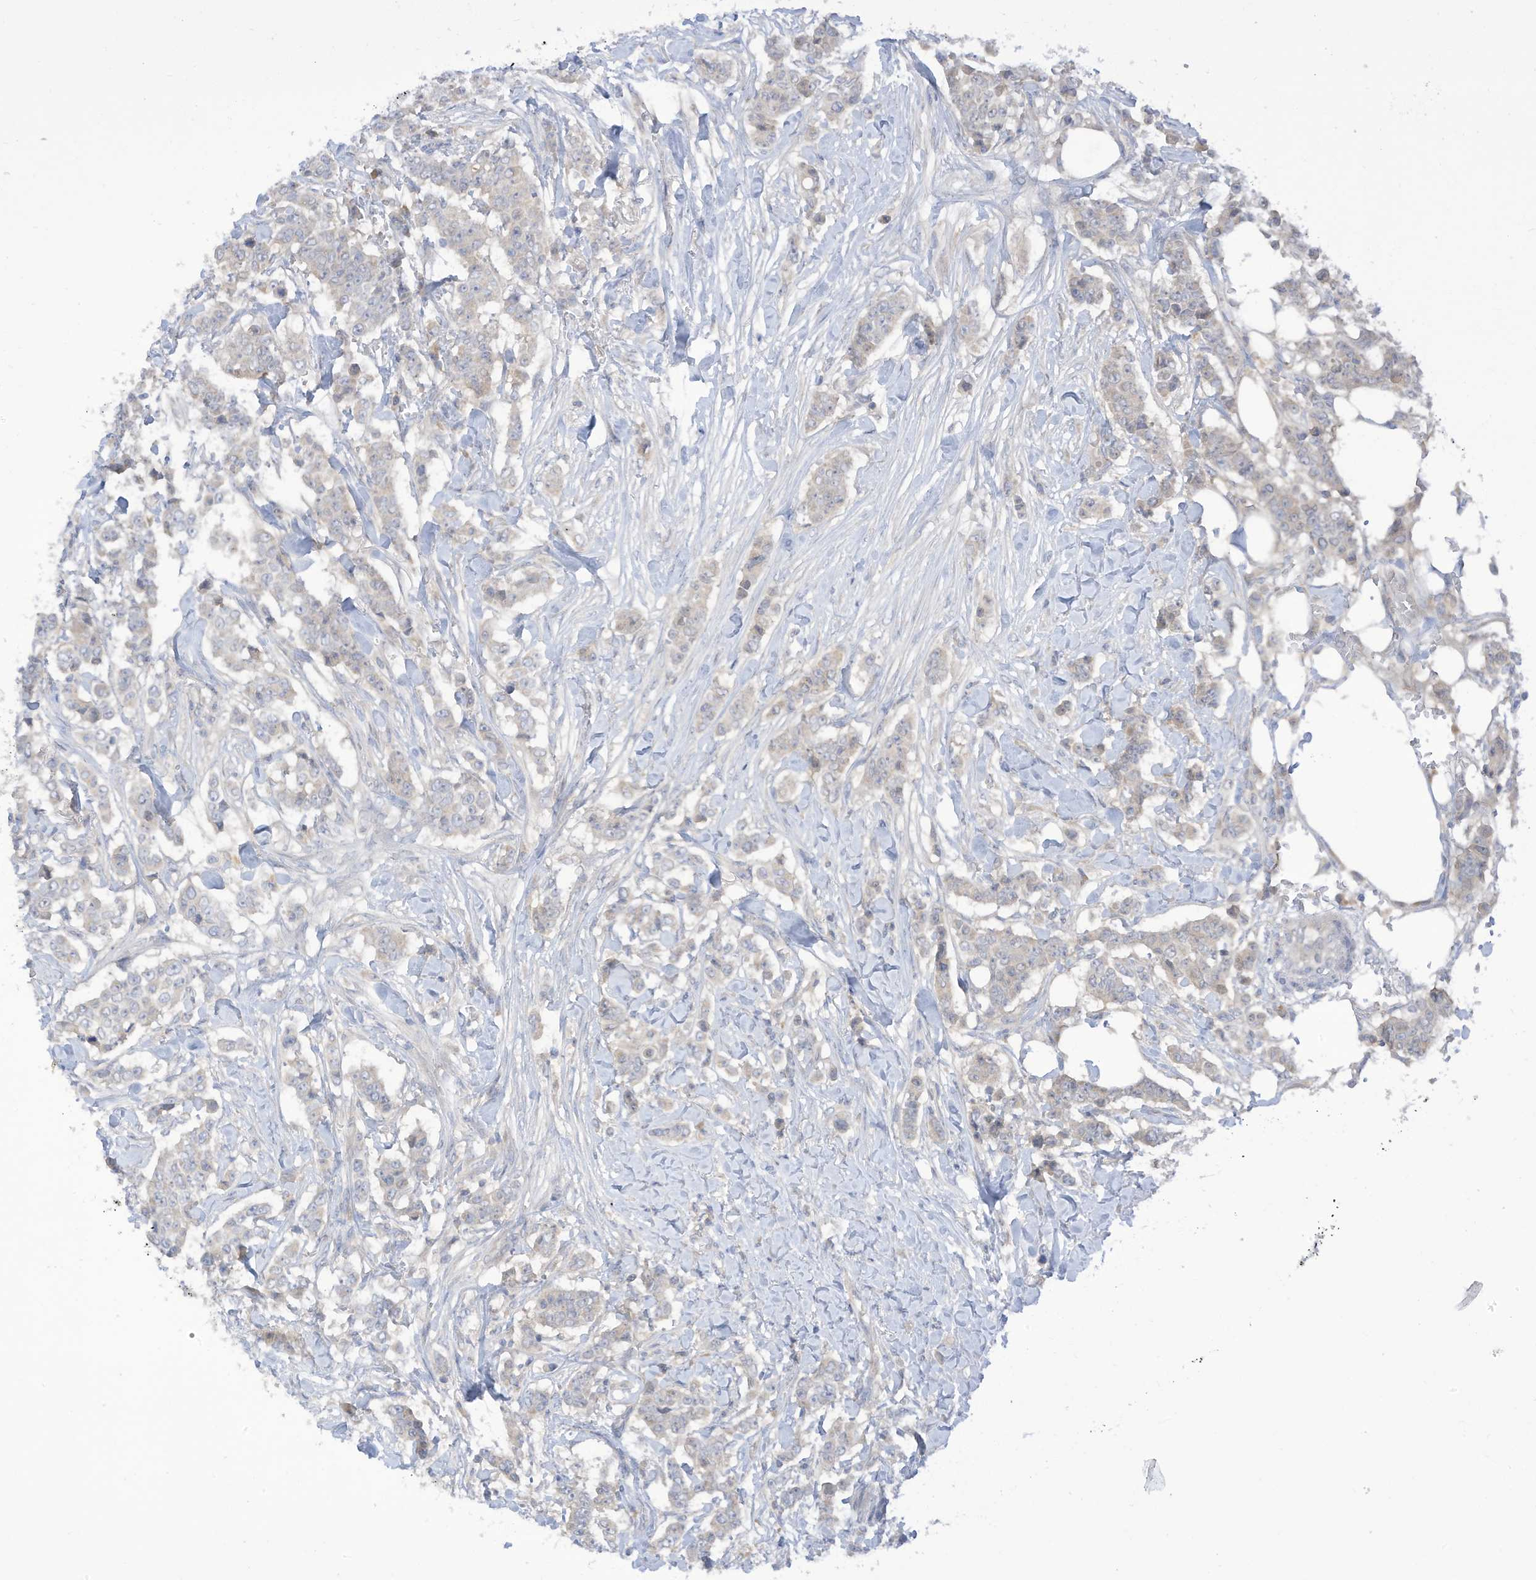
{"staining": {"intensity": "negative", "quantity": "none", "location": "none"}, "tissue": "breast cancer", "cell_type": "Tumor cells", "image_type": "cancer", "snomed": [{"axis": "morphology", "description": "Duct carcinoma"}, {"axis": "topography", "description": "Breast"}], "caption": "This is an immunohistochemistry image of human breast cancer (intraductal carcinoma). There is no expression in tumor cells.", "gene": "LRRN2", "patient": {"sex": "female", "age": 40}}